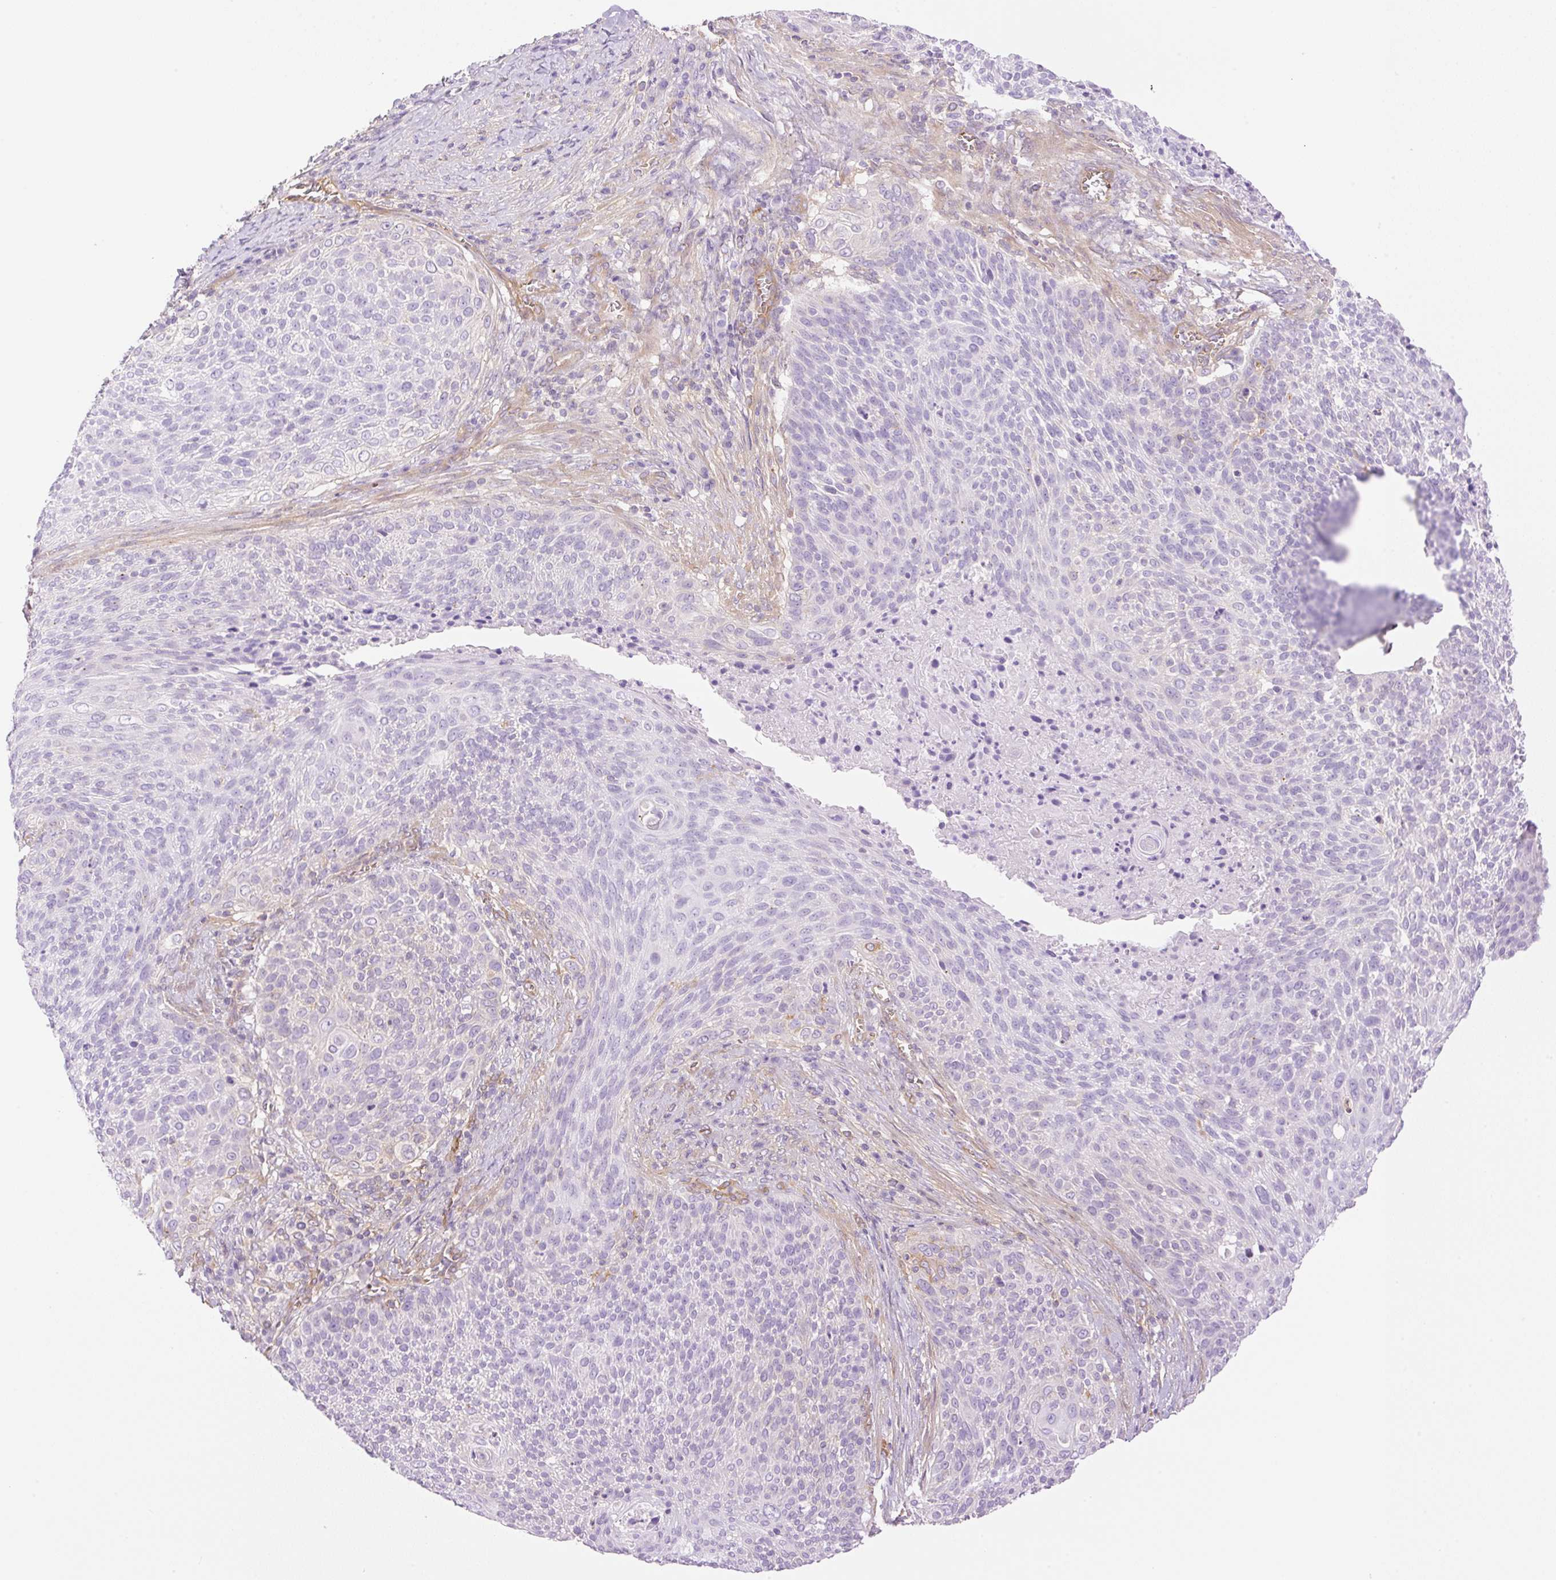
{"staining": {"intensity": "negative", "quantity": "none", "location": "none"}, "tissue": "cervical cancer", "cell_type": "Tumor cells", "image_type": "cancer", "snomed": [{"axis": "morphology", "description": "Squamous cell carcinoma, NOS"}, {"axis": "topography", "description": "Cervix"}], "caption": "High power microscopy image of an immunohistochemistry (IHC) photomicrograph of cervical squamous cell carcinoma, revealing no significant expression in tumor cells.", "gene": "EHD3", "patient": {"sex": "female", "age": 31}}